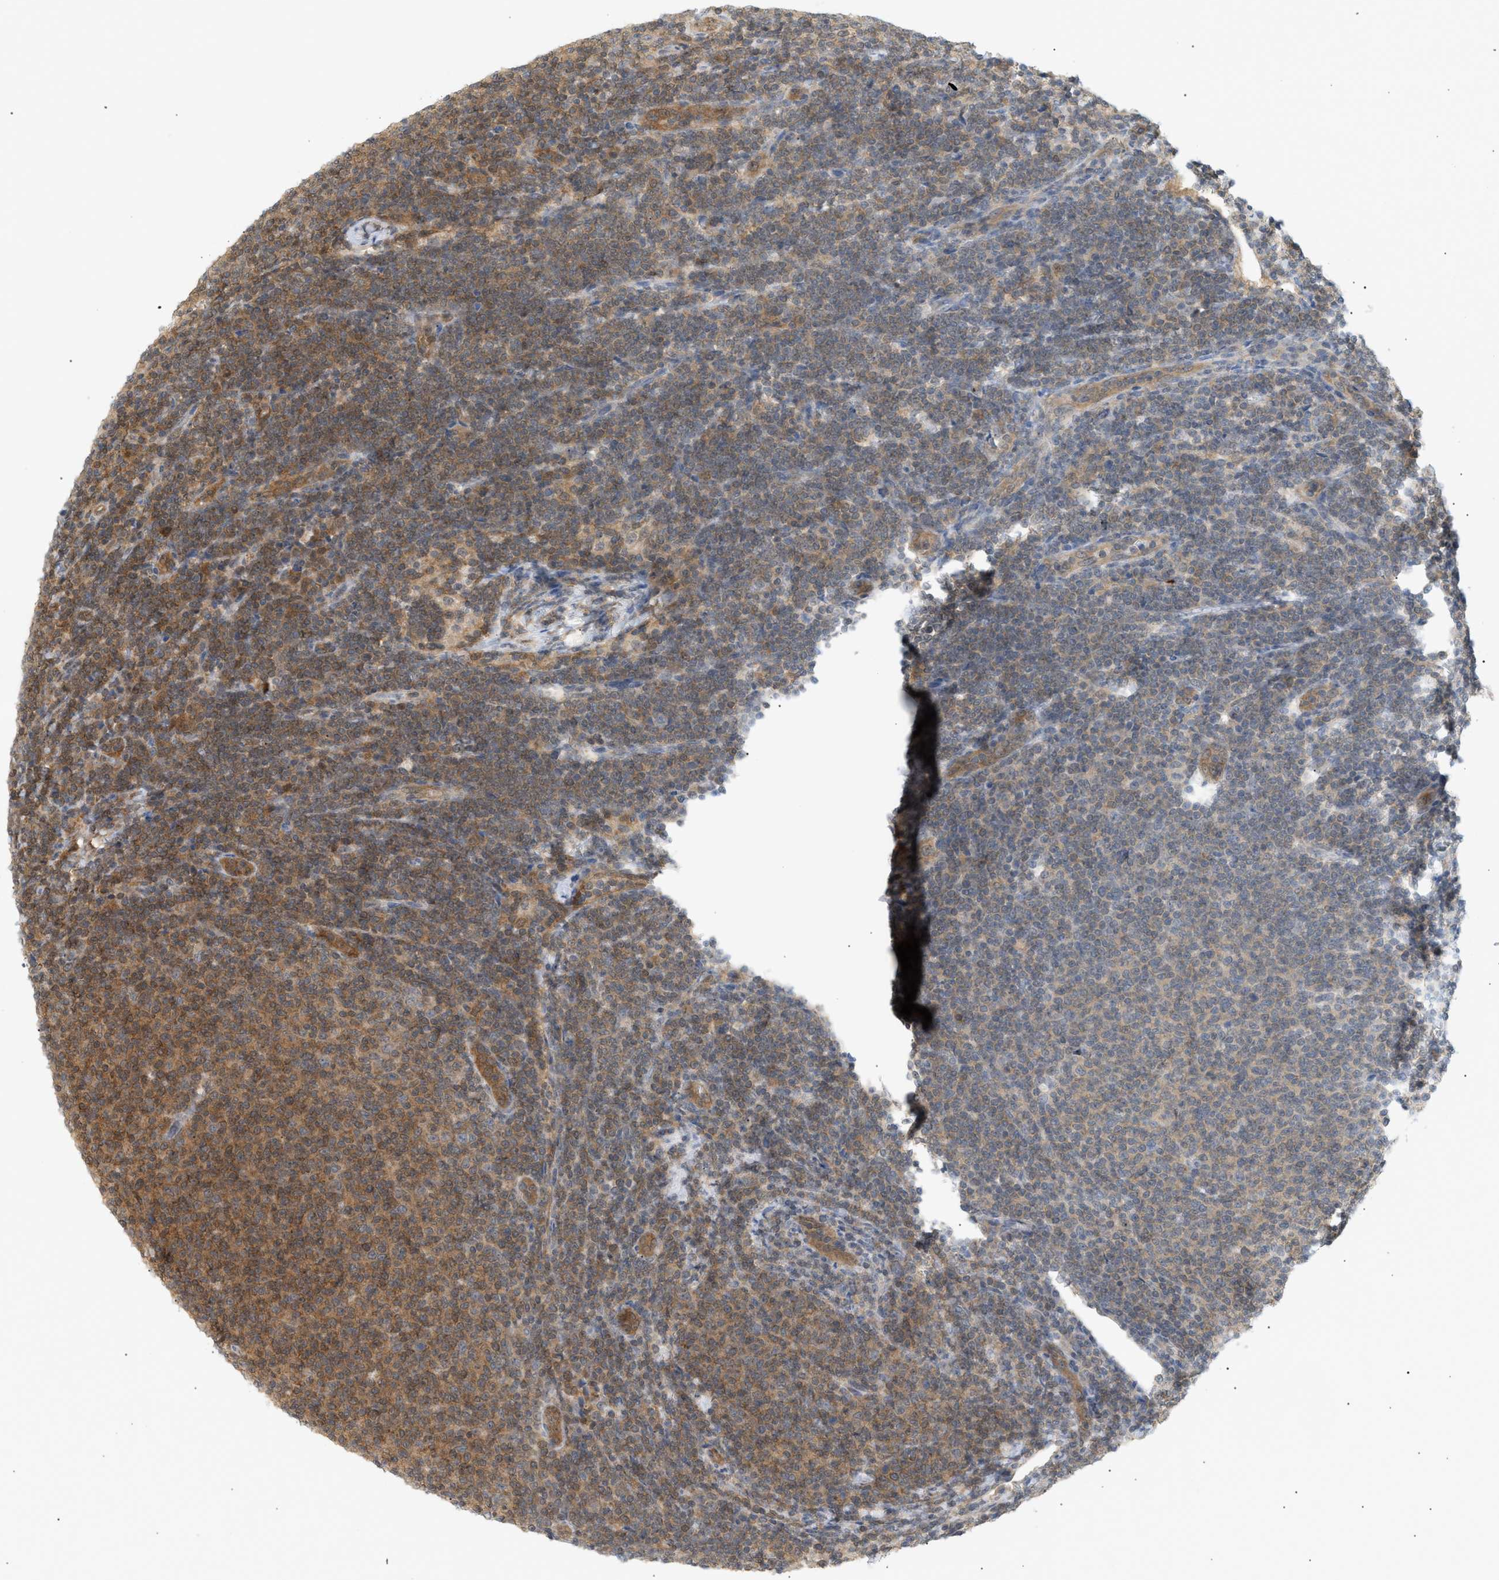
{"staining": {"intensity": "moderate", "quantity": ">75%", "location": "cytoplasmic/membranous"}, "tissue": "lymphoma", "cell_type": "Tumor cells", "image_type": "cancer", "snomed": [{"axis": "morphology", "description": "Malignant lymphoma, non-Hodgkin's type, Low grade"}, {"axis": "topography", "description": "Lymph node"}], "caption": "Lymphoma stained for a protein displays moderate cytoplasmic/membranous positivity in tumor cells.", "gene": "SHC1", "patient": {"sex": "male", "age": 66}}